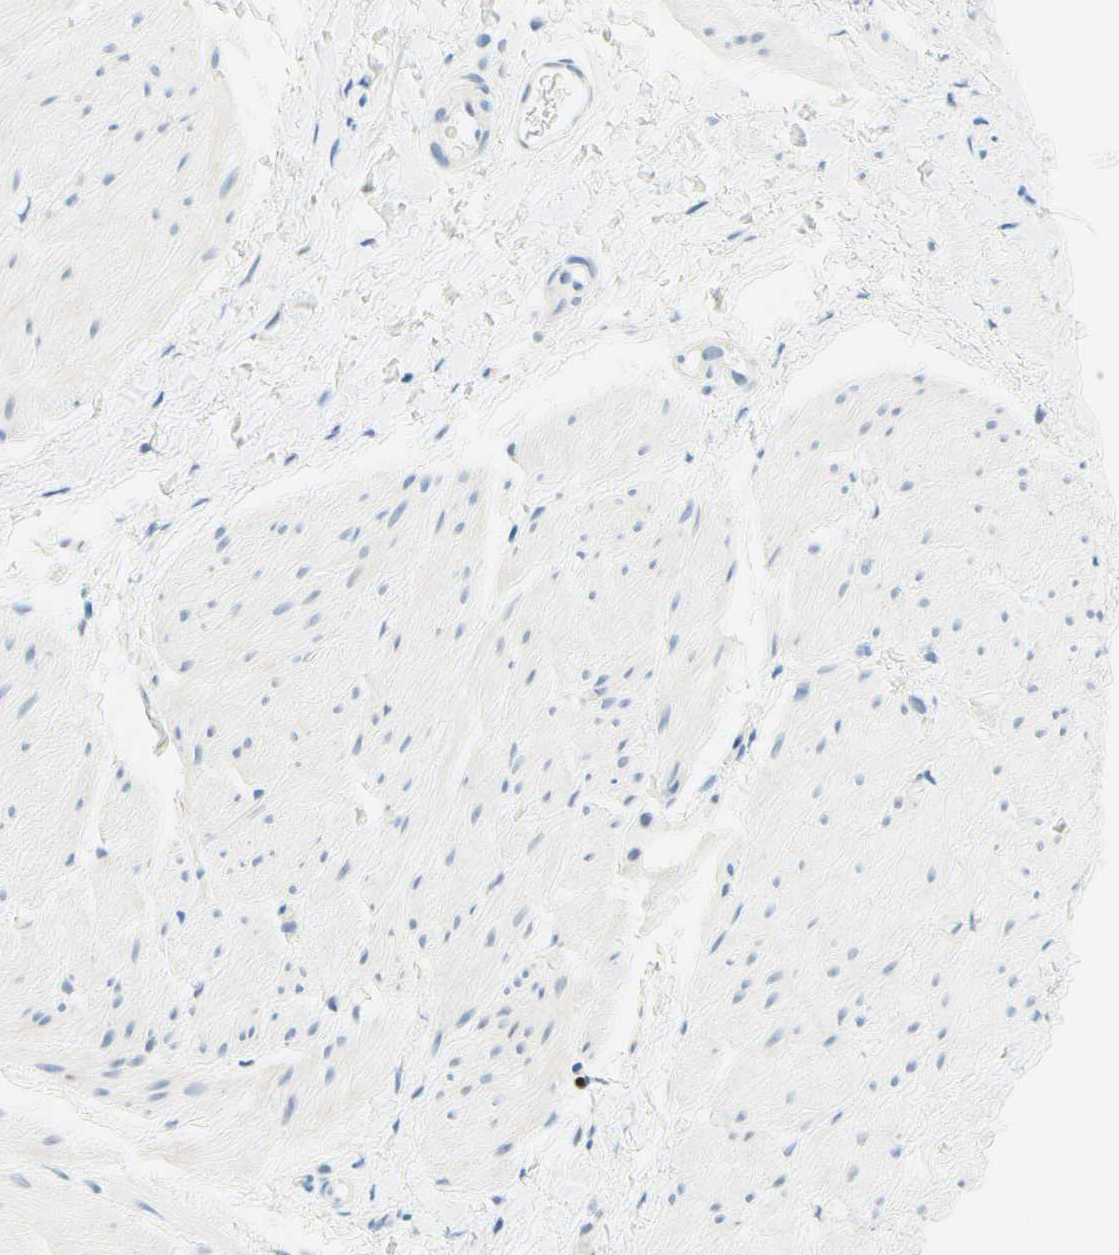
{"staining": {"intensity": "negative", "quantity": "none", "location": "none"}, "tissue": "smooth muscle", "cell_type": "Smooth muscle cells", "image_type": "normal", "snomed": [{"axis": "morphology", "description": "Normal tissue, NOS"}, {"axis": "topography", "description": "Smooth muscle"}], "caption": "Smooth muscle was stained to show a protein in brown. There is no significant expression in smooth muscle cells. Brightfield microscopy of immunohistochemistry (IHC) stained with DAB (brown) and hematoxylin (blue), captured at high magnification.", "gene": "TREM2", "patient": {"sex": "male", "age": 16}}